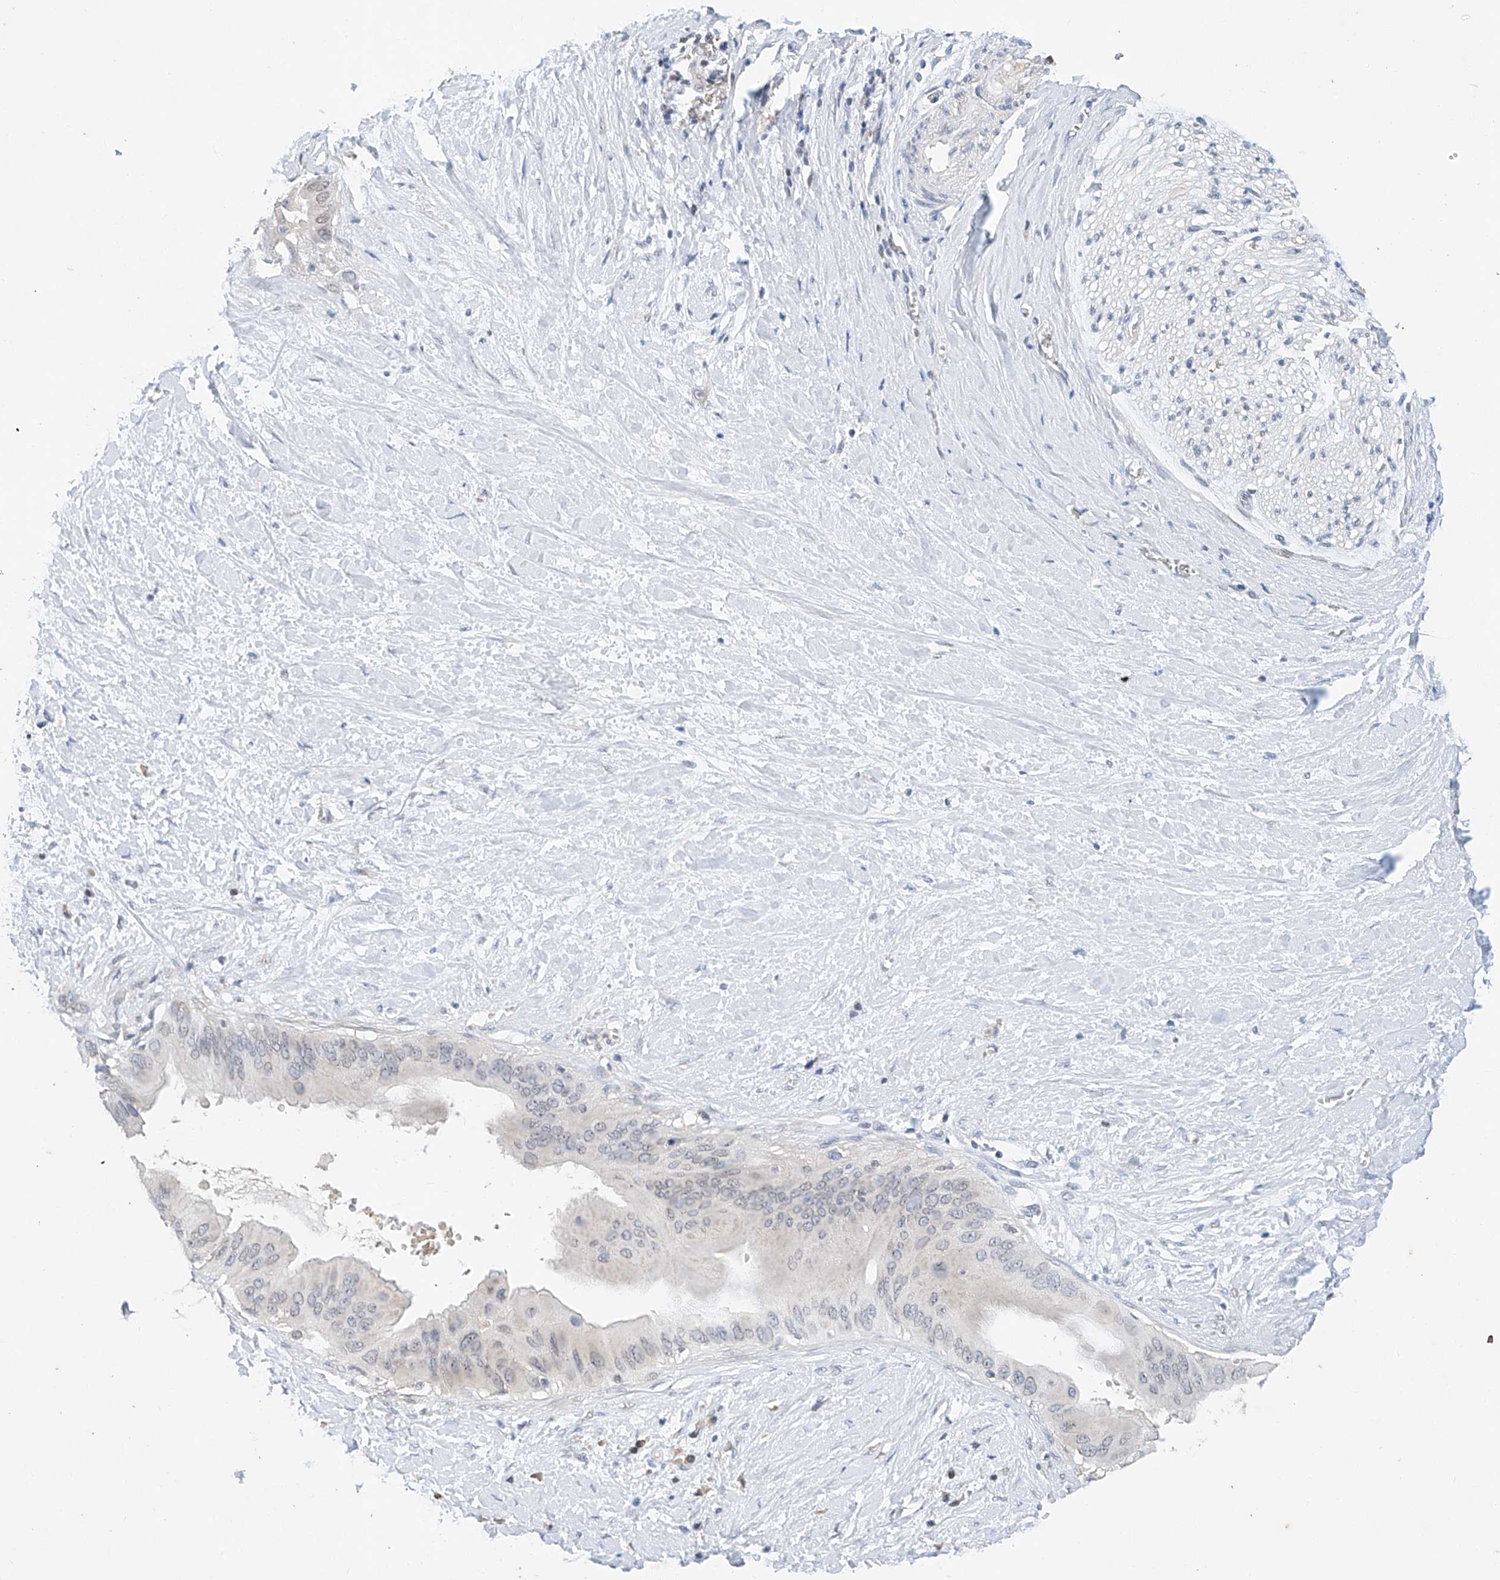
{"staining": {"intensity": "negative", "quantity": "none", "location": "none"}, "tissue": "pancreatic cancer", "cell_type": "Tumor cells", "image_type": "cancer", "snomed": [{"axis": "morphology", "description": "Adenocarcinoma, NOS"}, {"axis": "topography", "description": "Pancreas"}], "caption": "Immunohistochemical staining of human pancreatic cancer reveals no significant staining in tumor cells. The staining is performed using DAB (3,3'-diaminobenzidine) brown chromogen with nuclei counter-stained in using hematoxylin.", "gene": "CTDP1", "patient": {"sex": "male", "age": 55}}